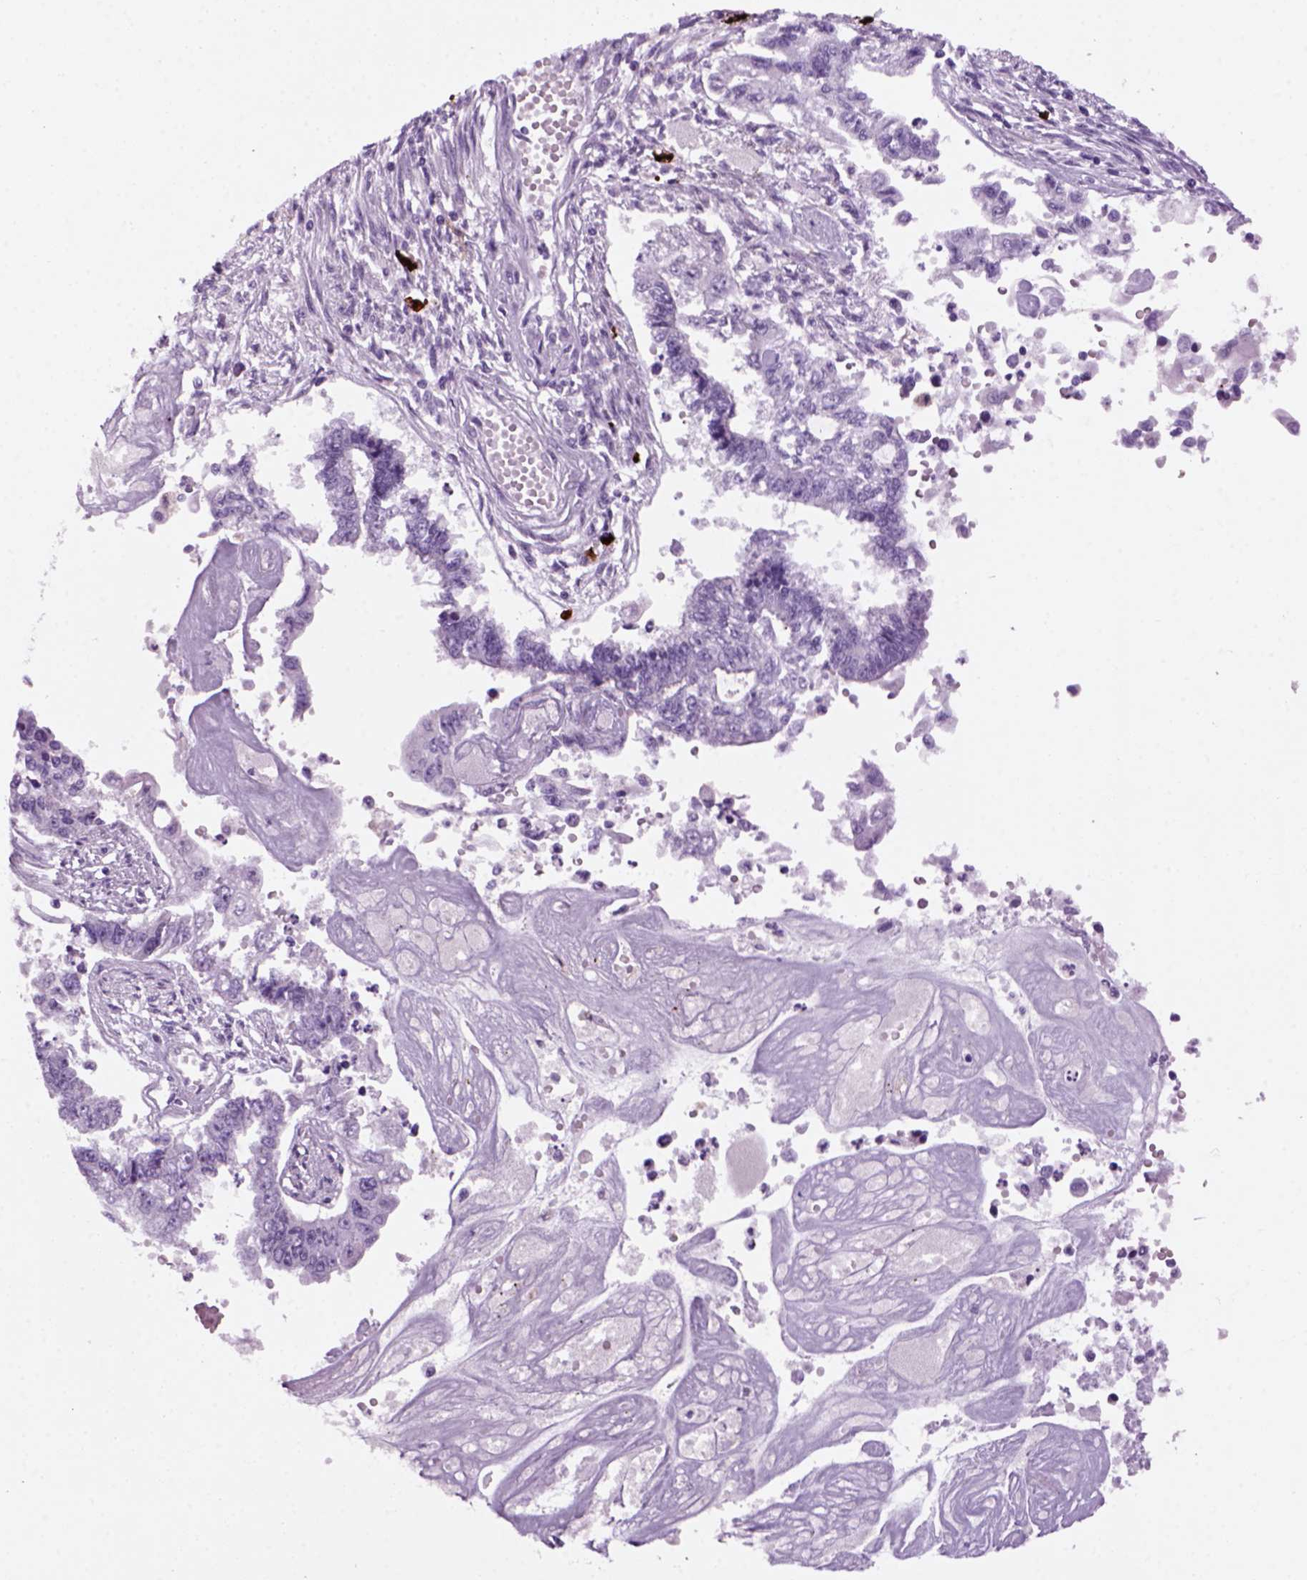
{"staining": {"intensity": "negative", "quantity": "none", "location": "none"}, "tissue": "endometrial cancer", "cell_type": "Tumor cells", "image_type": "cancer", "snomed": [{"axis": "morphology", "description": "Adenocarcinoma, NOS"}, {"axis": "topography", "description": "Uterus"}], "caption": "The micrograph shows no significant staining in tumor cells of adenocarcinoma (endometrial). (Brightfield microscopy of DAB IHC at high magnification).", "gene": "MZB1", "patient": {"sex": "female", "age": 59}}